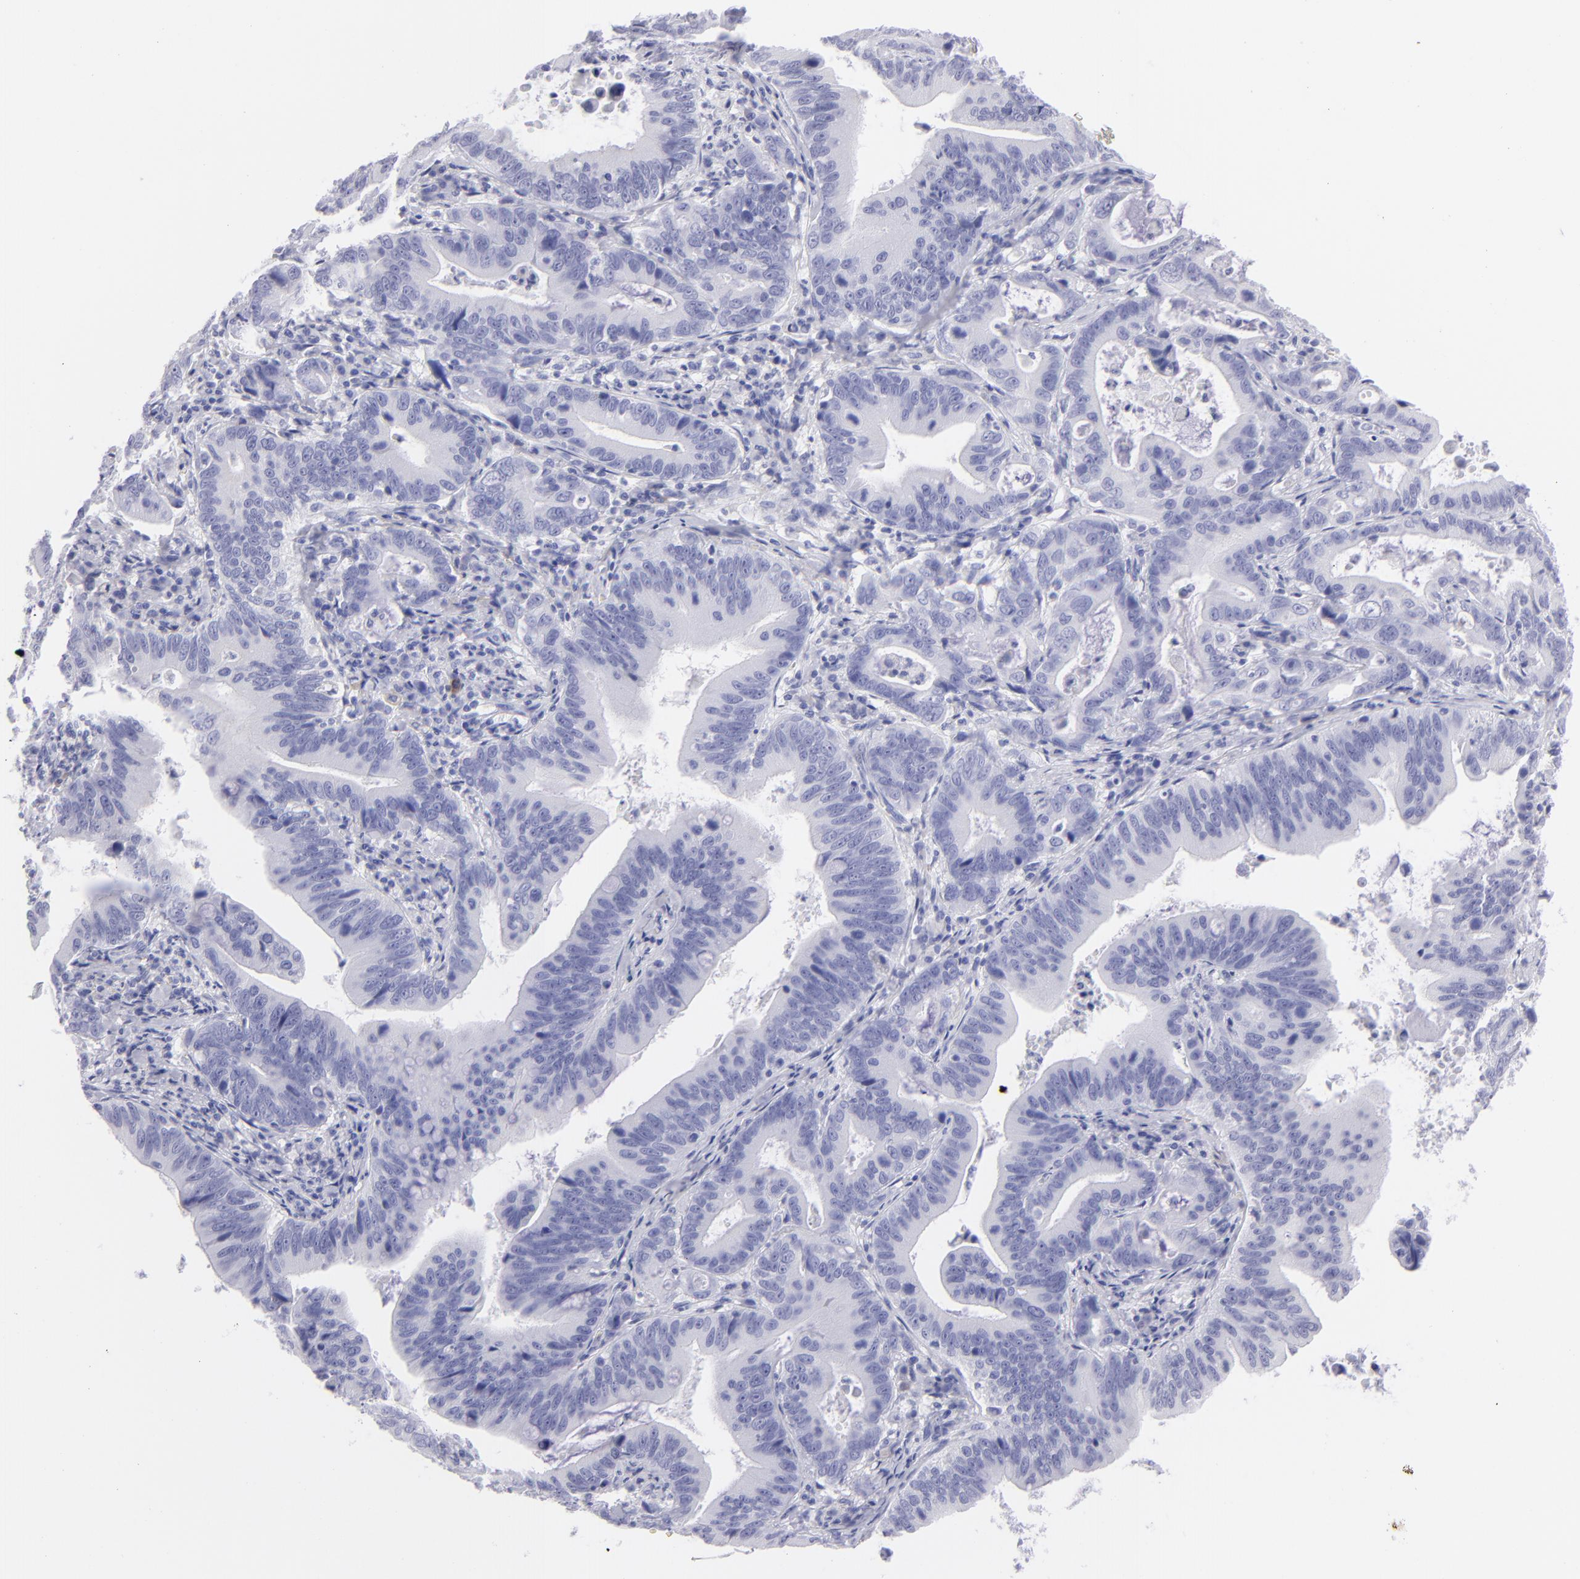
{"staining": {"intensity": "negative", "quantity": "none", "location": "none"}, "tissue": "stomach cancer", "cell_type": "Tumor cells", "image_type": "cancer", "snomed": [{"axis": "morphology", "description": "Adenocarcinoma, NOS"}, {"axis": "topography", "description": "Stomach, upper"}], "caption": "A photomicrograph of stomach cancer stained for a protein reveals no brown staining in tumor cells. (Immunohistochemistry (ihc), brightfield microscopy, high magnification).", "gene": "SLC1A2", "patient": {"sex": "male", "age": 63}}